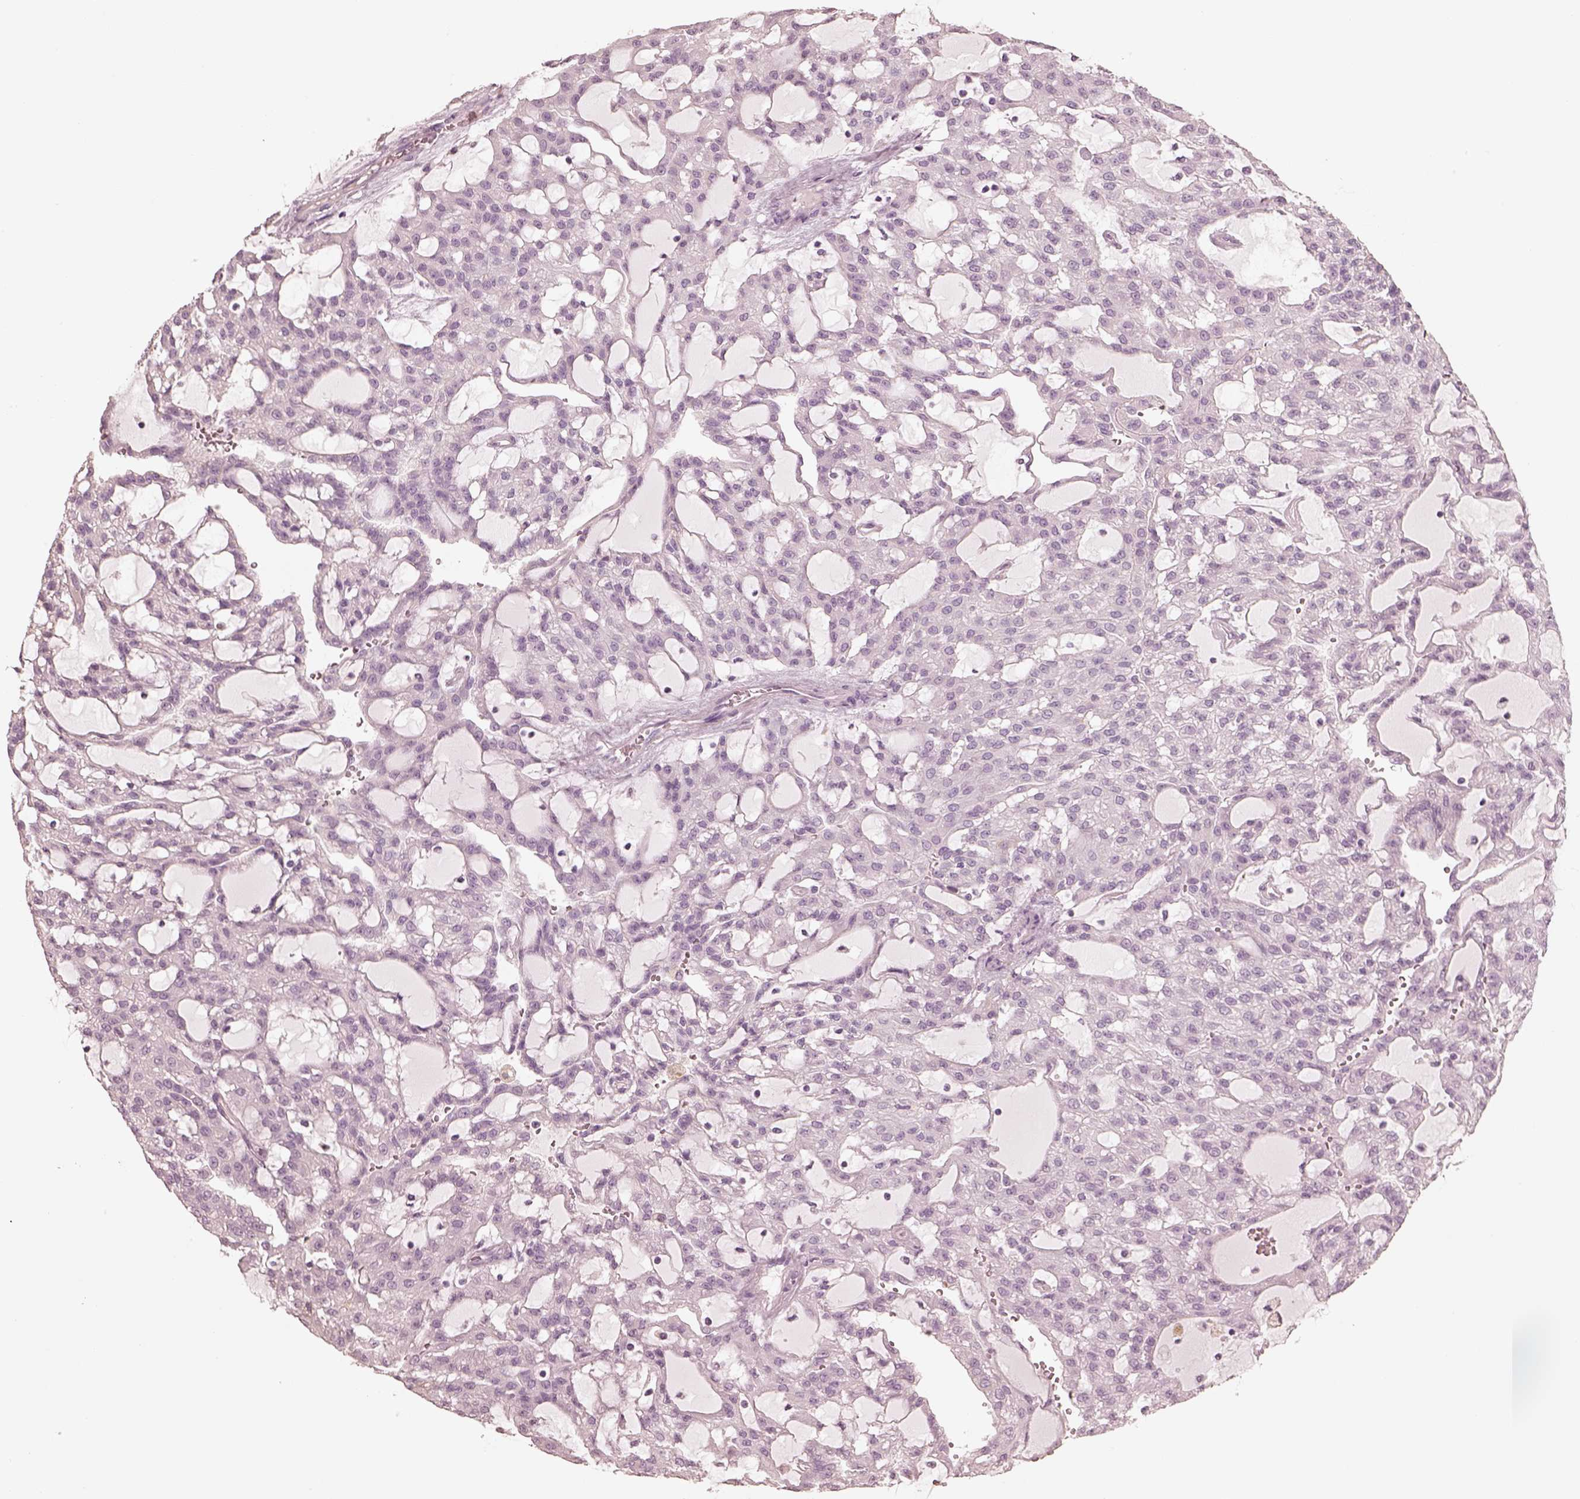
{"staining": {"intensity": "negative", "quantity": "none", "location": "none"}, "tissue": "renal cancer", "cell_type": "Tumor cells", "image_type": "cancer", "snomed": [{"axis": "morphology", "description": "Adenocarcinoma, NOS"}, {"axis": "topography", "description": "Kidney"}], "caption": "DAB immunohistochemical staining of renal cancer exhibits no significant expression in tumor cells. Nuclei are stained in blue.", "gene": "ZP4", "patient": {"sex": "male", "age": 63}}